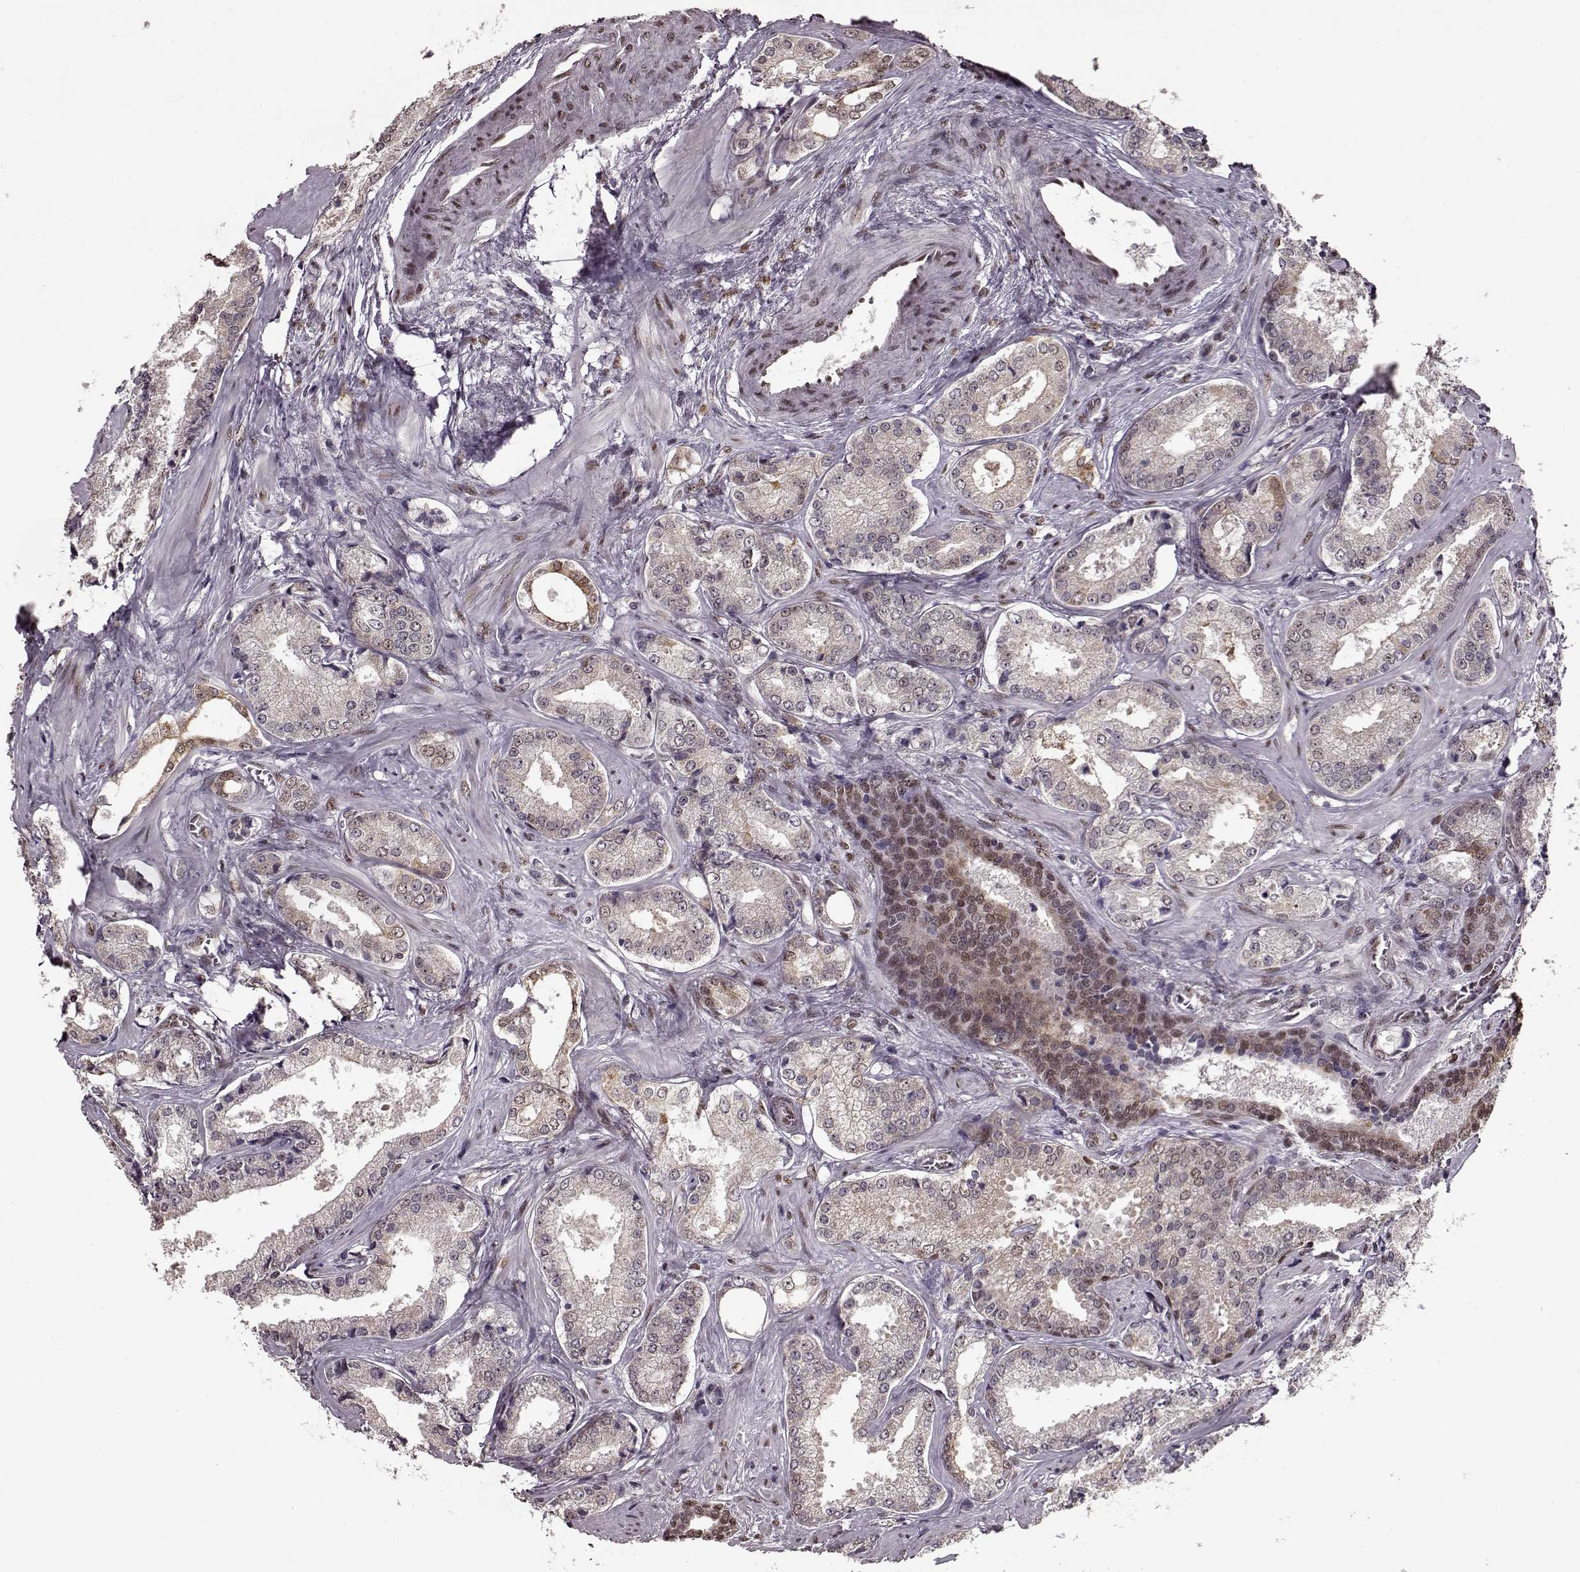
{"staining": {"intensity": "weak", "quantity": "<25%", "location": "nuclear"}, "tissue": "prostate cancer", "cell_type": "Tumor cells", "image_type": "cancer", "snomed": [{"axis": "morphology", "description": "Adenocarcinoma, Low grade"}, {"axis": "topography", "description": "Prostate"}], "caption": "The histopathology image displays no staining of tumor cells in prostate cancer (adenocarcinoma (low-grade)). (DAB (3,3'-diaminobenzidine) IHC visualized using brightfield microscopy, high magnification).", "gene": "FTO", "patient": {"sex": "male", "age": 56}}